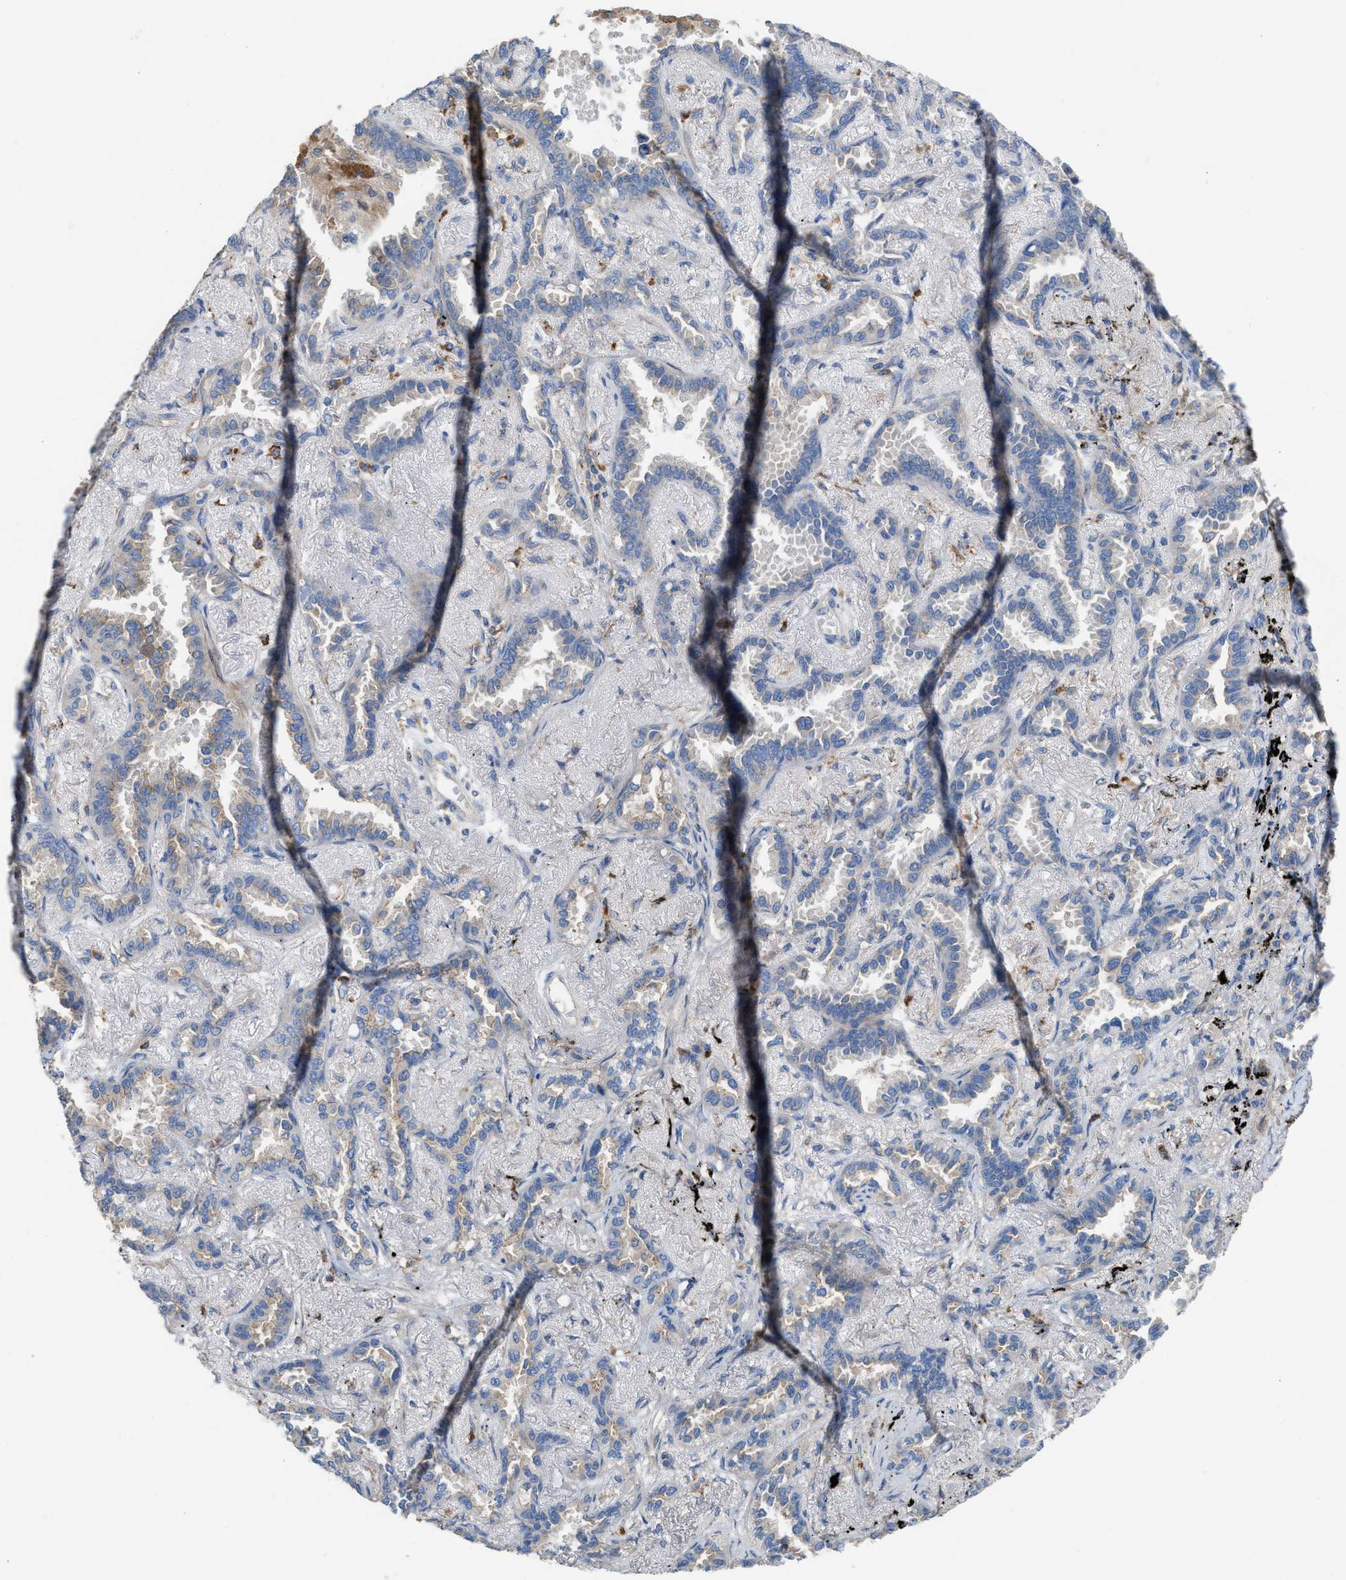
{"staining": {"intensity": "negative", "quantity": "none", "location": "none"}, "tissue": "lung cancer", "cell_type": "Tumor cells", "image_type": "cancer", "snomed": [{"axis": "morphology", "description": "Adenocarcinoma, NOS"}, {"axis": "topography", "description": "Lung"}], "caption": "A photomicrograph of lung cancer stained for a protein displays no brown staining in tumor cells.", "gene": "AOAH", "patient": {"sex": "male", "age": 59}}